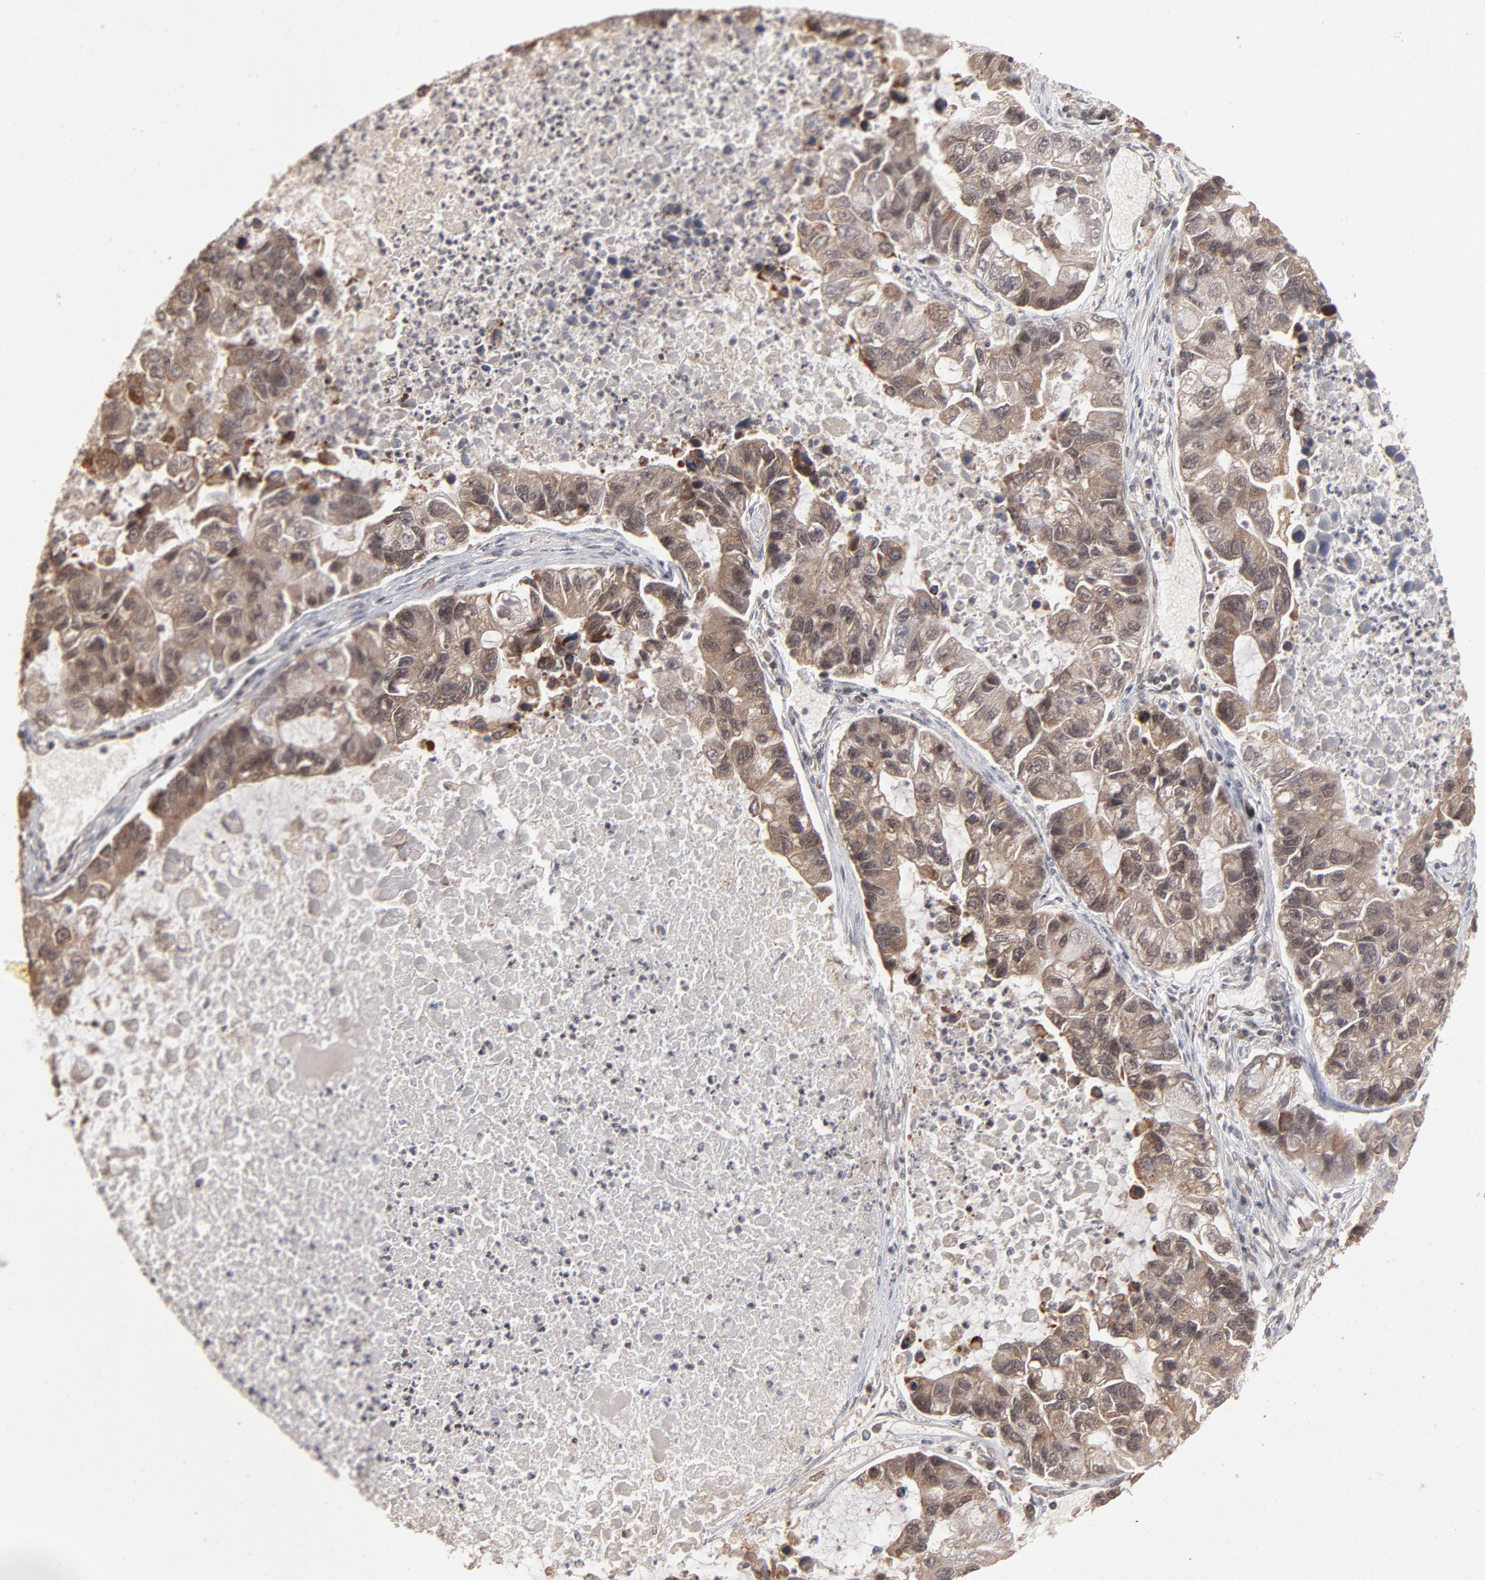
{"staining": {"intensity": "weak", "quantity": ">75%", "location": "cytoplasmic/membranous,nuclear"}, "tissue": "lung cancer", "cell_type": "Tumor cells", "image_type": "cancer", "snomed": [{"axis": "morphology", "description": "Adenocarcinoma, NOS"}, {"axis": "topography", "description": "Lung"}], "caption": "Immunohistochemical staining of adenocarcinoma (lung) demonstrates low levels of weak cytoplasmic/membranous and nuclear protein staining in about >75% of tumor cells.", "gene": "ARIH1", "patient": {"sex": "female", "age": 51}}